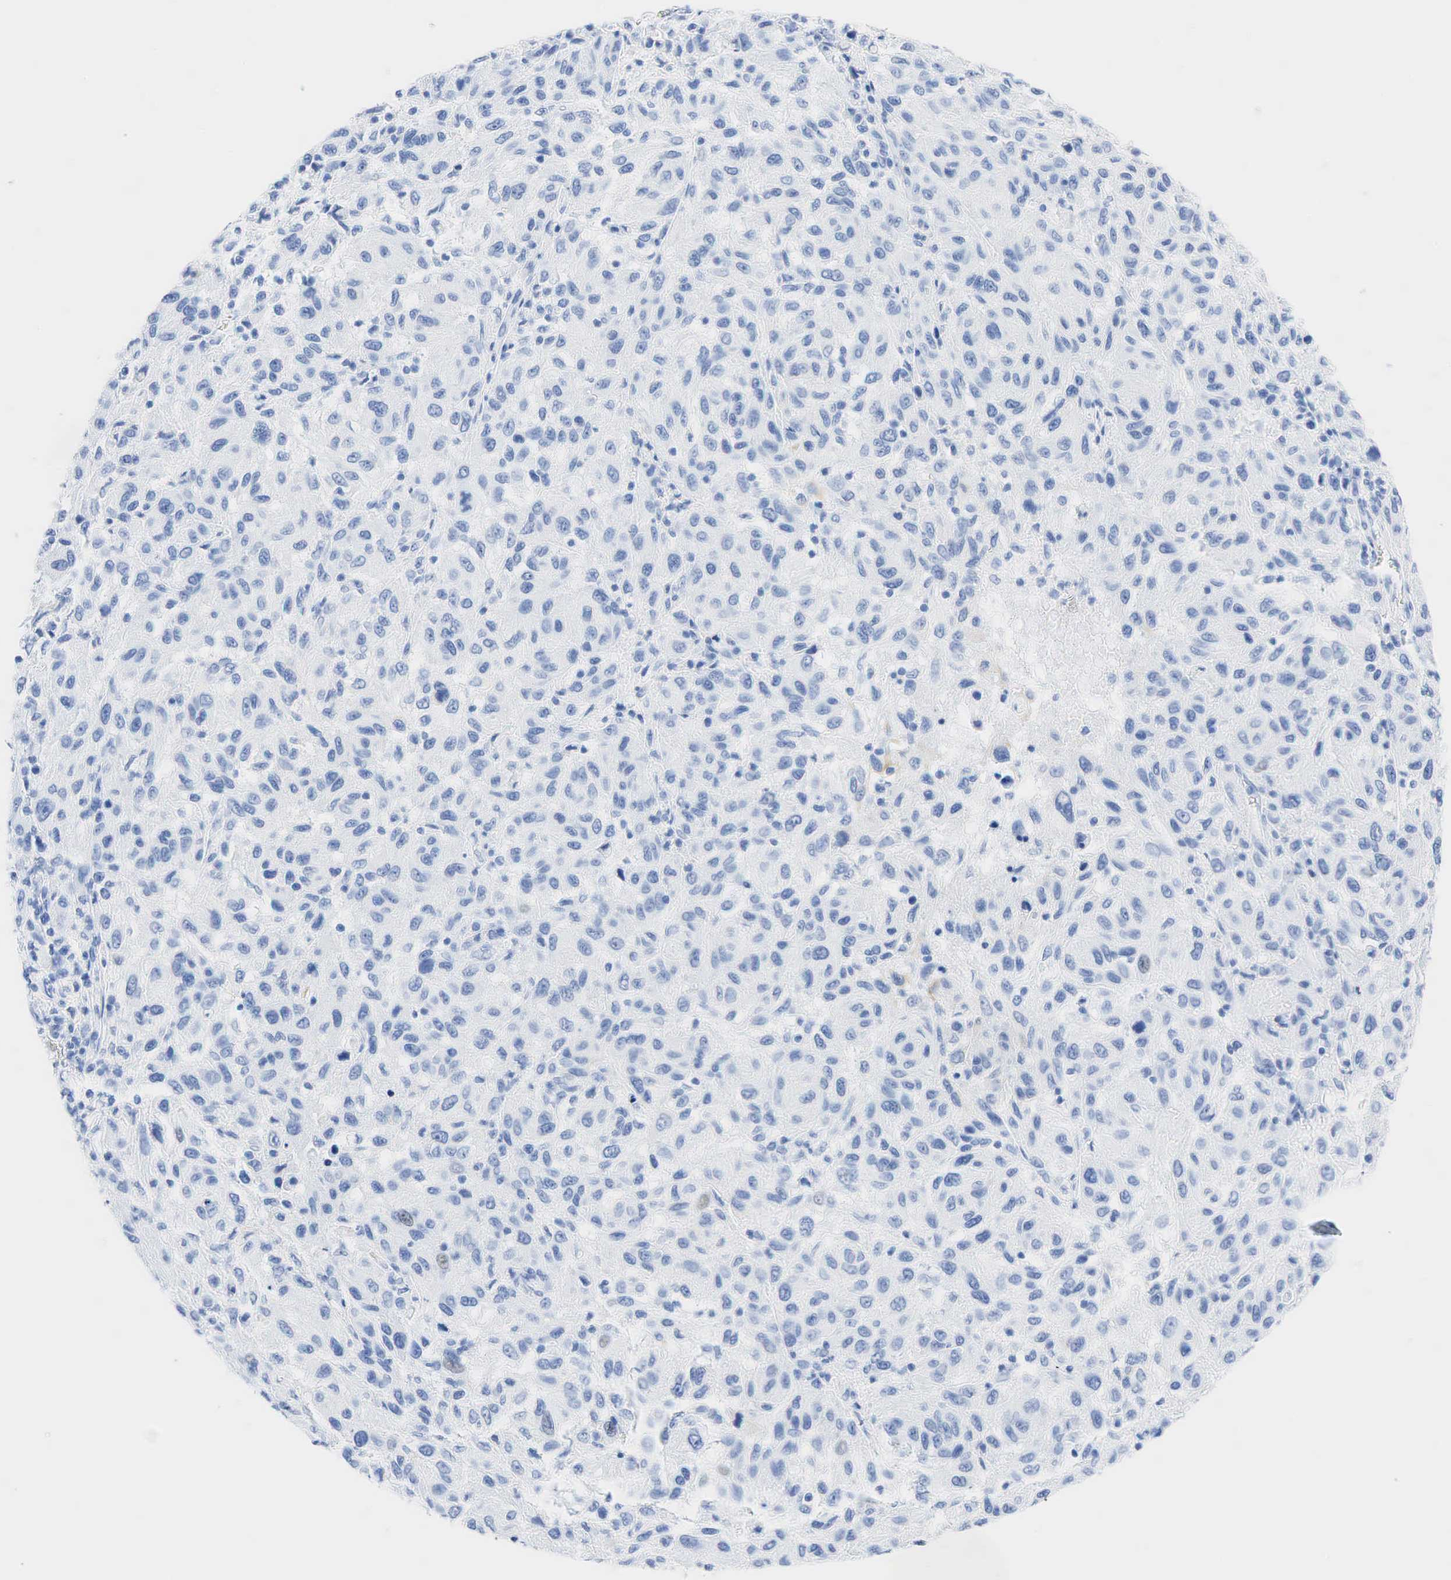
{"staining": {"intensity": "negative", "quantity": "none", "location": "none"}, "tissue": "melanoma", "cell_type": "Tumor cells", "image_type": "cancer", "snomed": [{"axis": "morphology", "description": "Malignant melanoma, NOS"}, {"axis": "topography", "description": "Skin"}], "caption": "IHC image of neoplastic tissue: malignant melanoma stained with DAB displays no significant protein expression in tumor cells.", "gene": "INHA", "patient": {"sex": "female", "age": 77}}